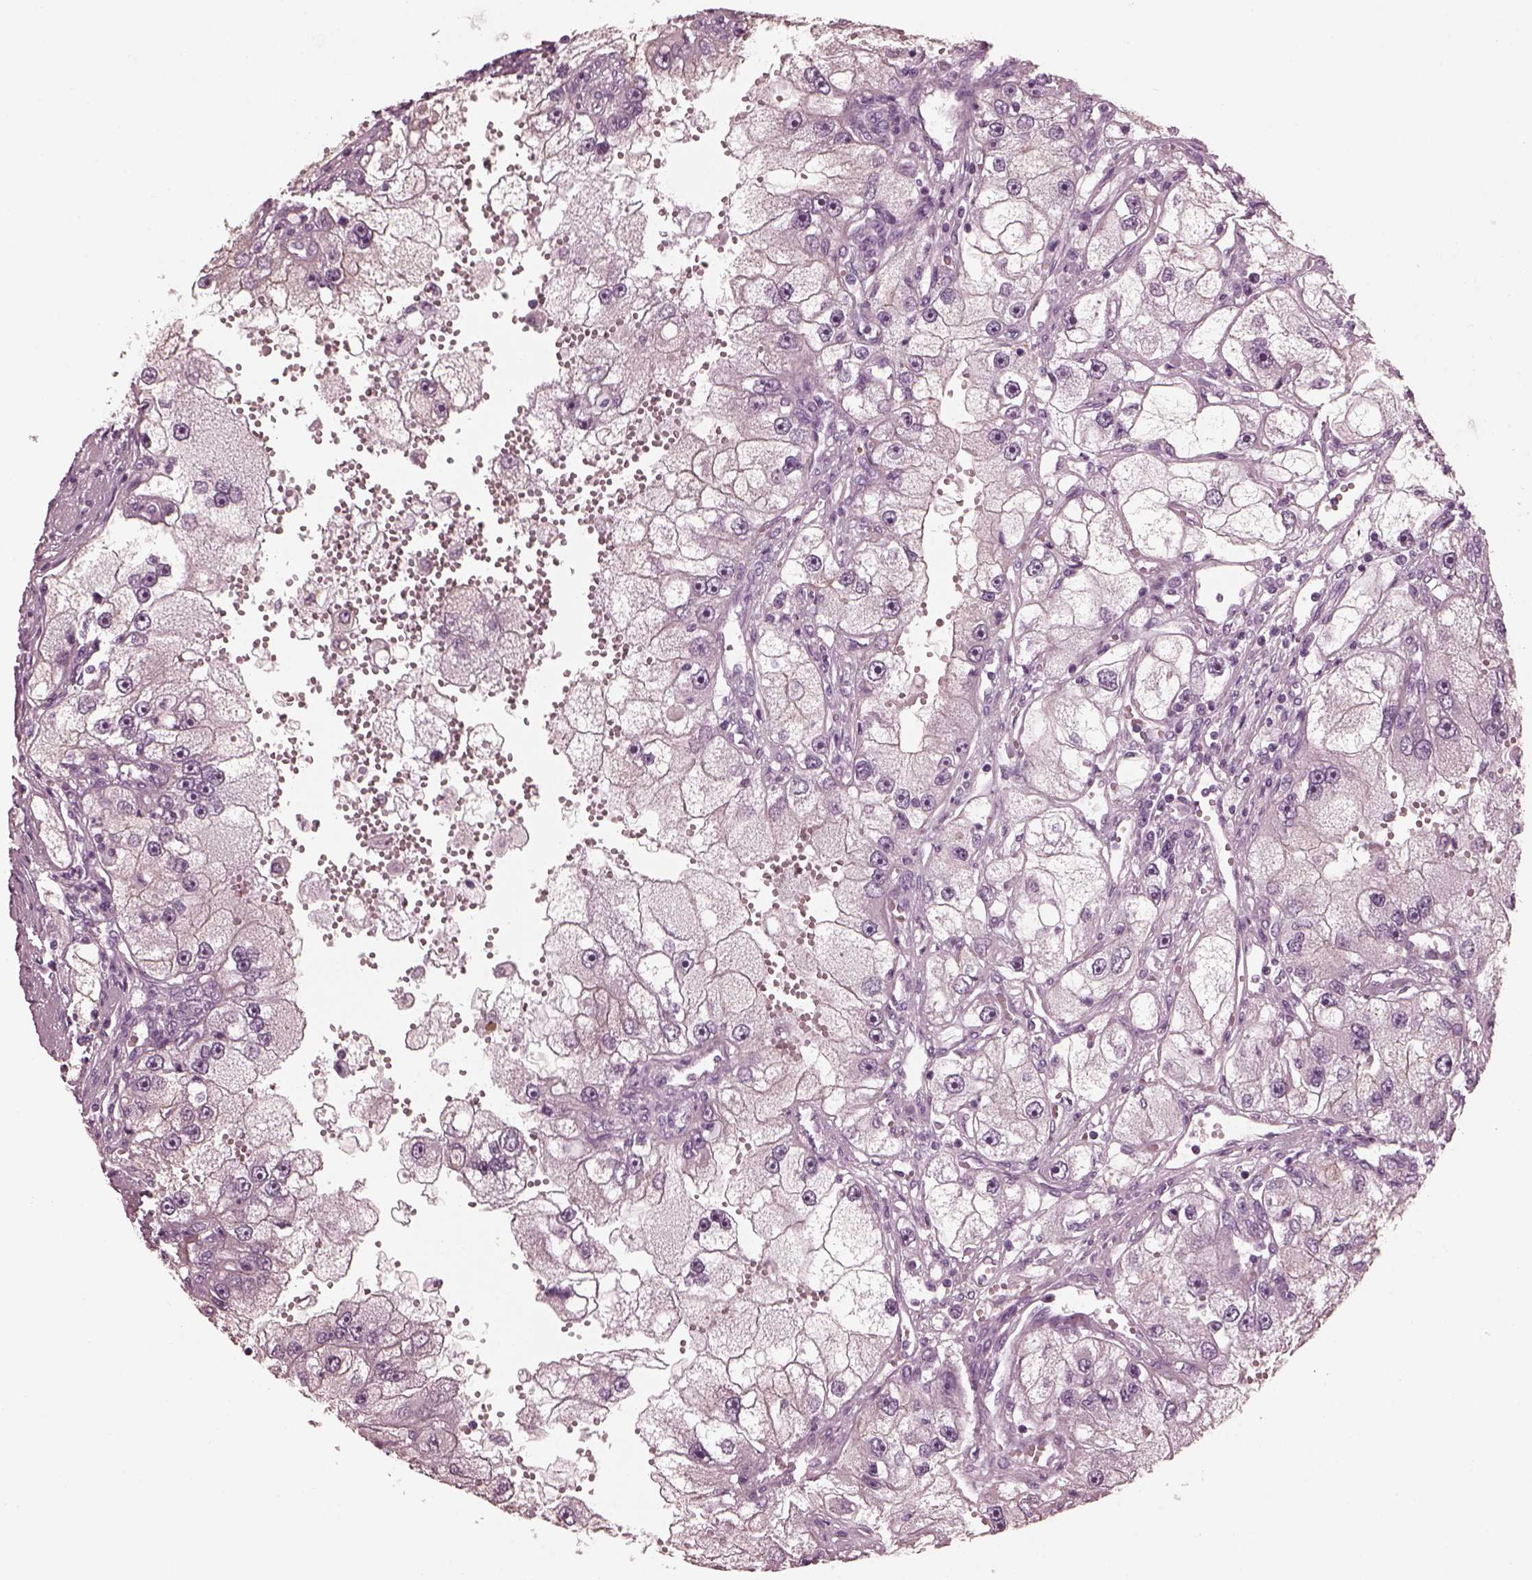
{"staining": {"intensity": "negative", "quantity": "none", "location": "none"}, "tissue": "renal cancer", "cell_type": "Tumor cells", "image_type": "cancer", "snomed": [{"axis": "morphology", "description": "Adenocarcinoma, NOS"}, {"axis": "topography", "description": "Kidney"}], "caption": "Immunohistochemical staining of adenocarcinoma (renal) reveals no significant positivity in tumor cells.", "gene": "CGA", "patient": {"sex": "male", "age": 63}}